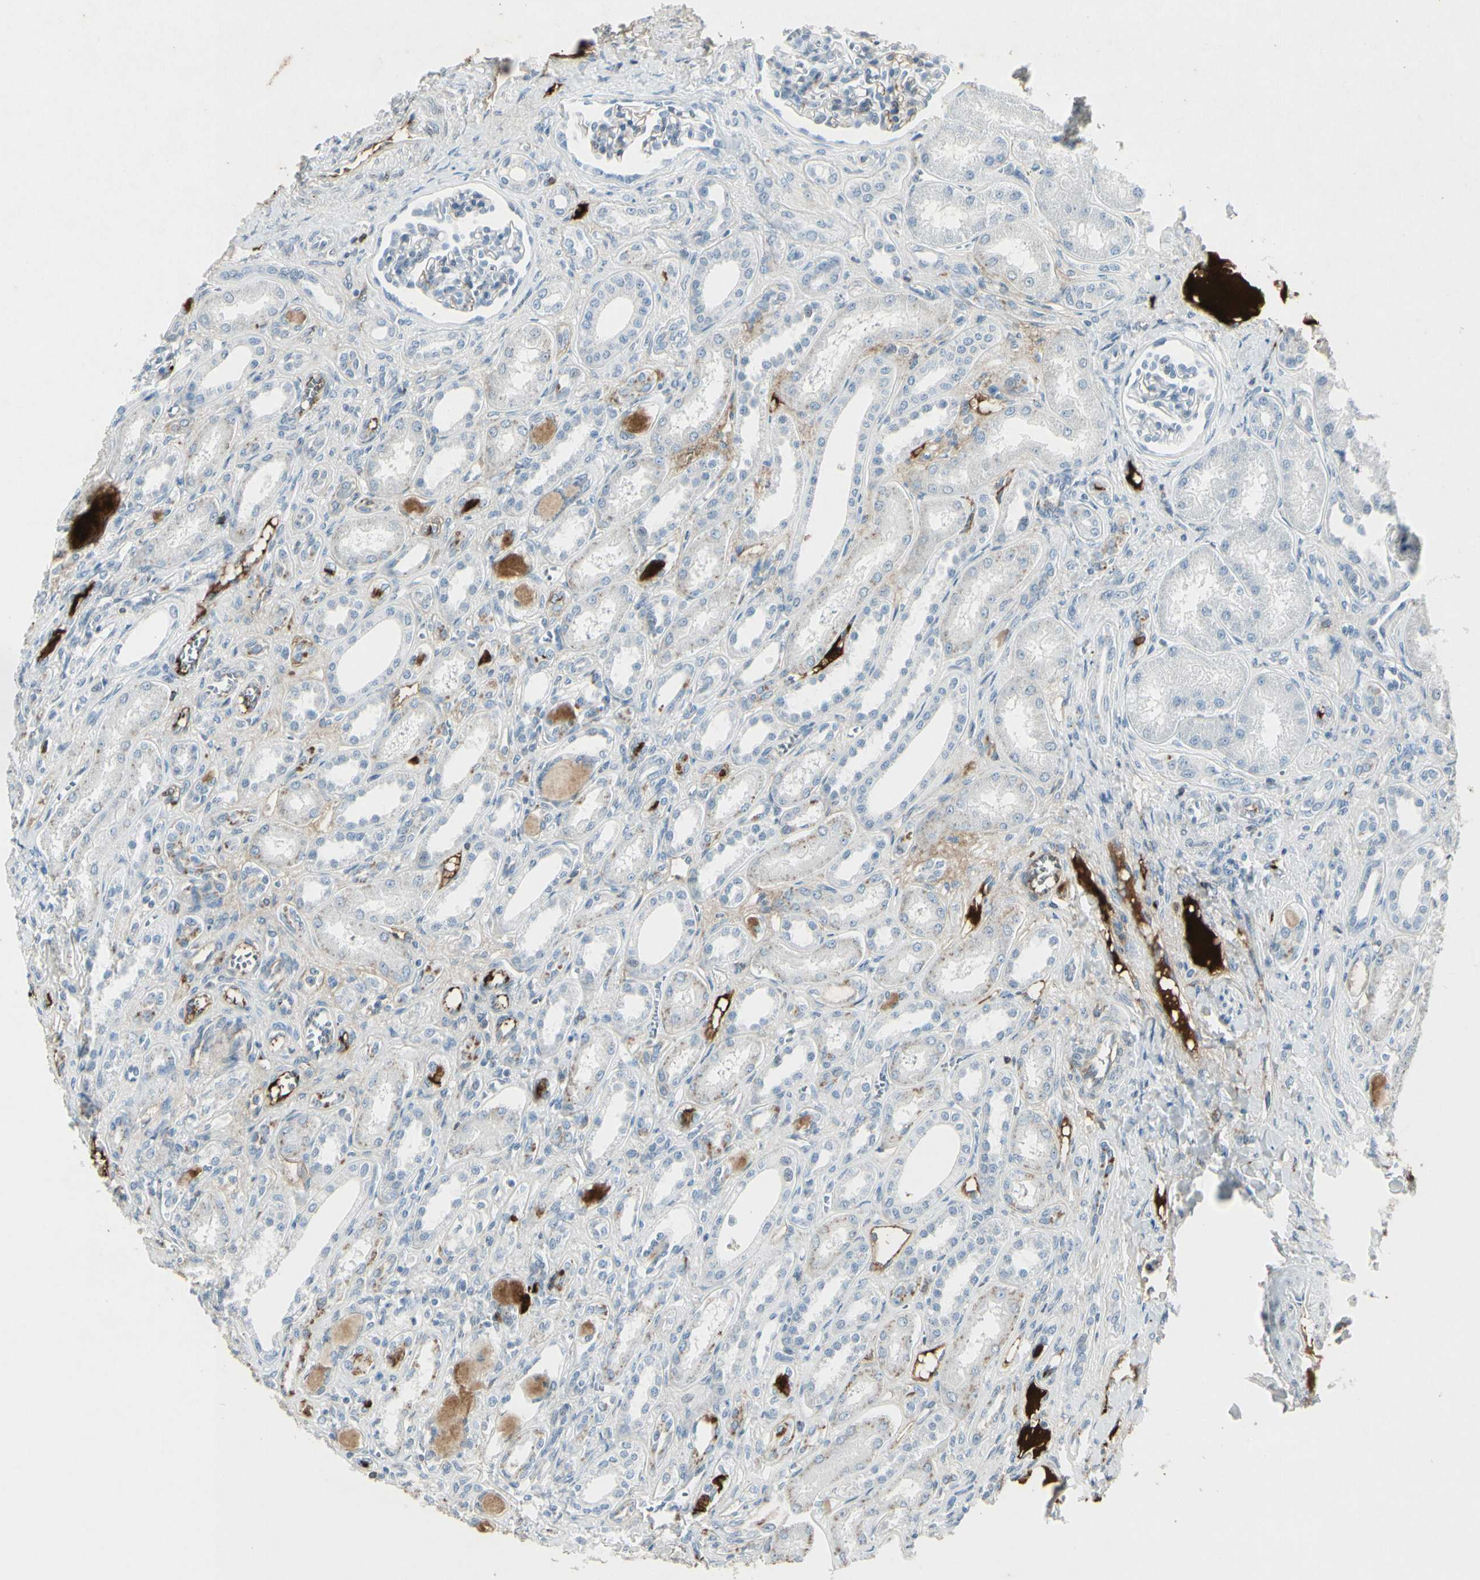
{"staining": {"intensity": "negative", "quantity": "none", "location": "none"}, "tissue": "kidney", "cell_type": "Cells in glomeruli", "image_type": "normal", "snomed": [{"axis": "morphology", "description": "Normal tissue, NOS"}, {"axis": "topography", "description": "Kidney"}], "caption": "A micrograph of kidney stained for a protein demonstrates no brown staining in cells in glomeruli. (Immunohistochemistry (ihc), brightfield microscopy, high magnification).", "gene": "IGHM", "patient": {"sex": "male", "age": 7}}